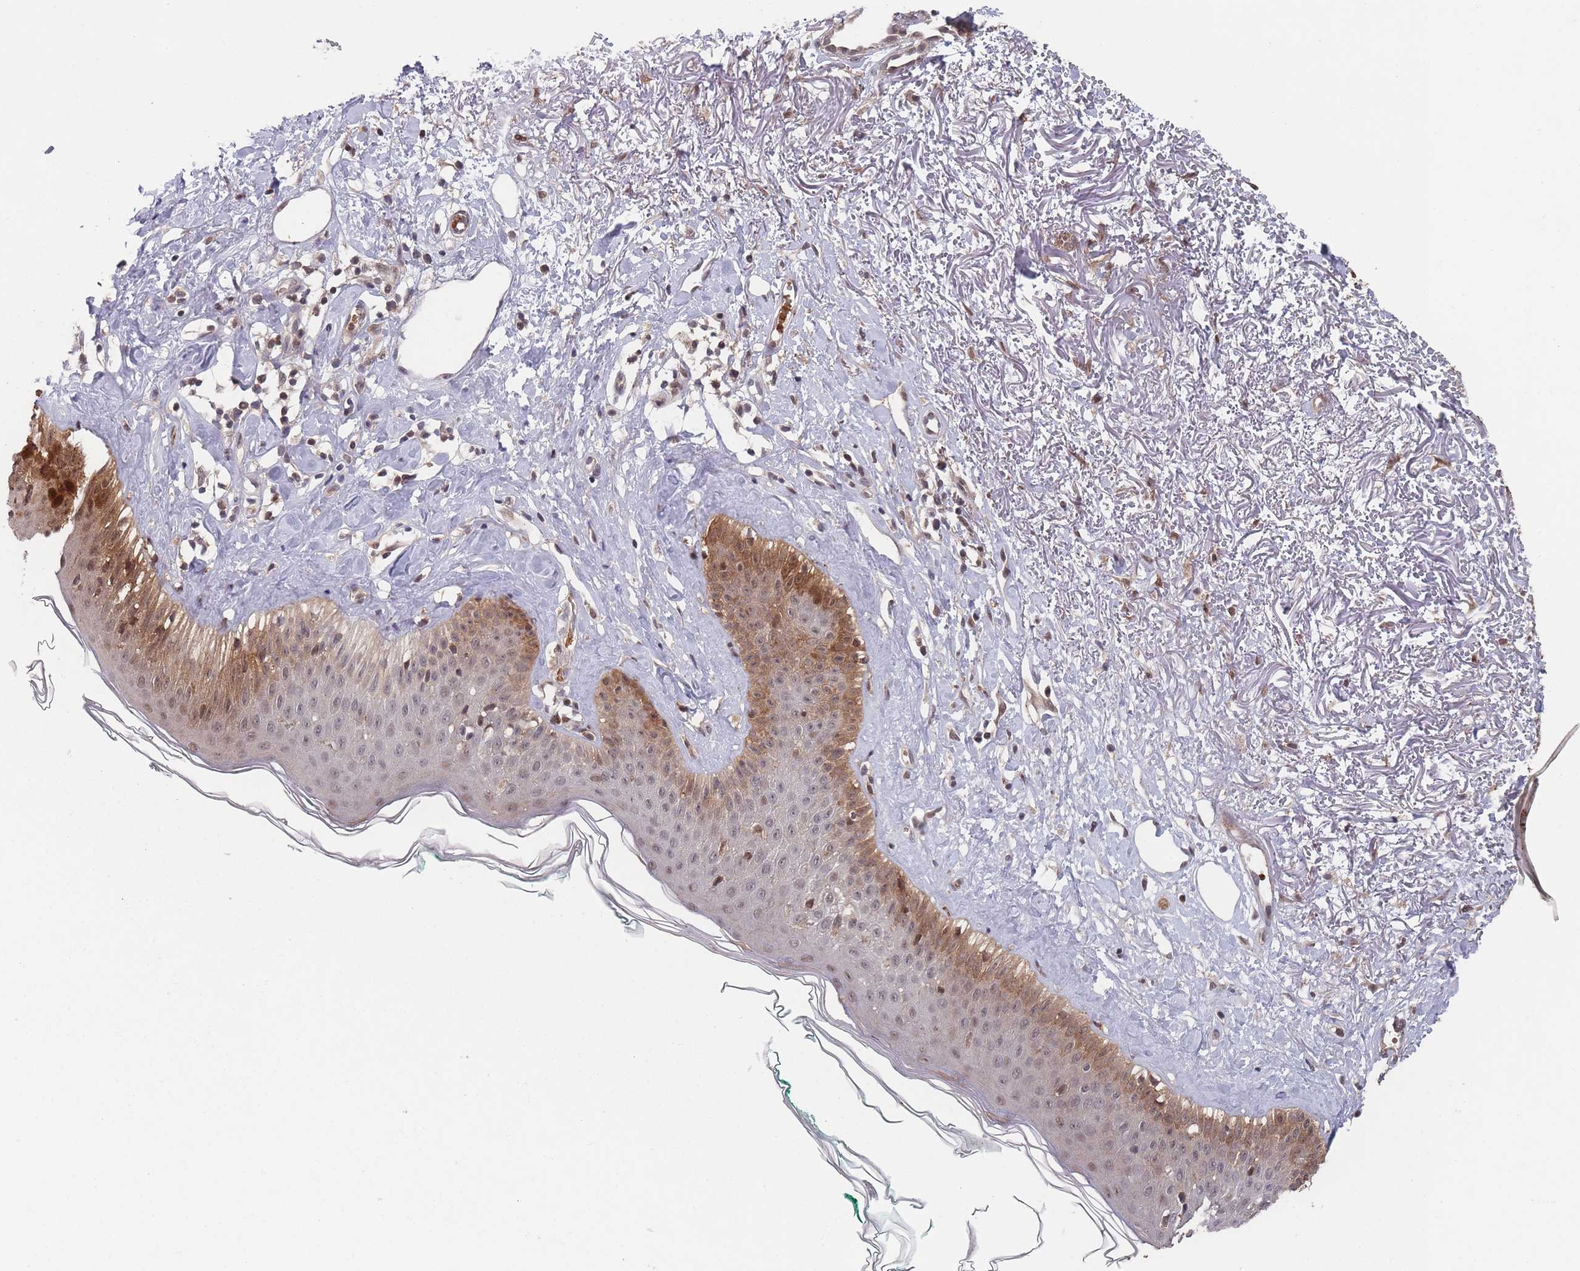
{"staining": {"intensity": "moderate", "quantity": ">75%", "location": "cytoplasmic/membranous,nuclear"}, "tissue": "skin cancer", "cell_type": "Tumor cells", "image_type": "cancer", "snomed": [{"axis": "morphology", "description": "Basal cell carcinoma"}, {"axis": "topography", "description": "Skin"}], "caption": "Human basal cell carcinoma (skin) stained for a protein (brown) reveals moderate cytoplasmic/membranous and nuclear positive expression in approximately >75% of tumor cells.", "gene": "SF3B1", "patient": {"sex": "female", "age": 89}}